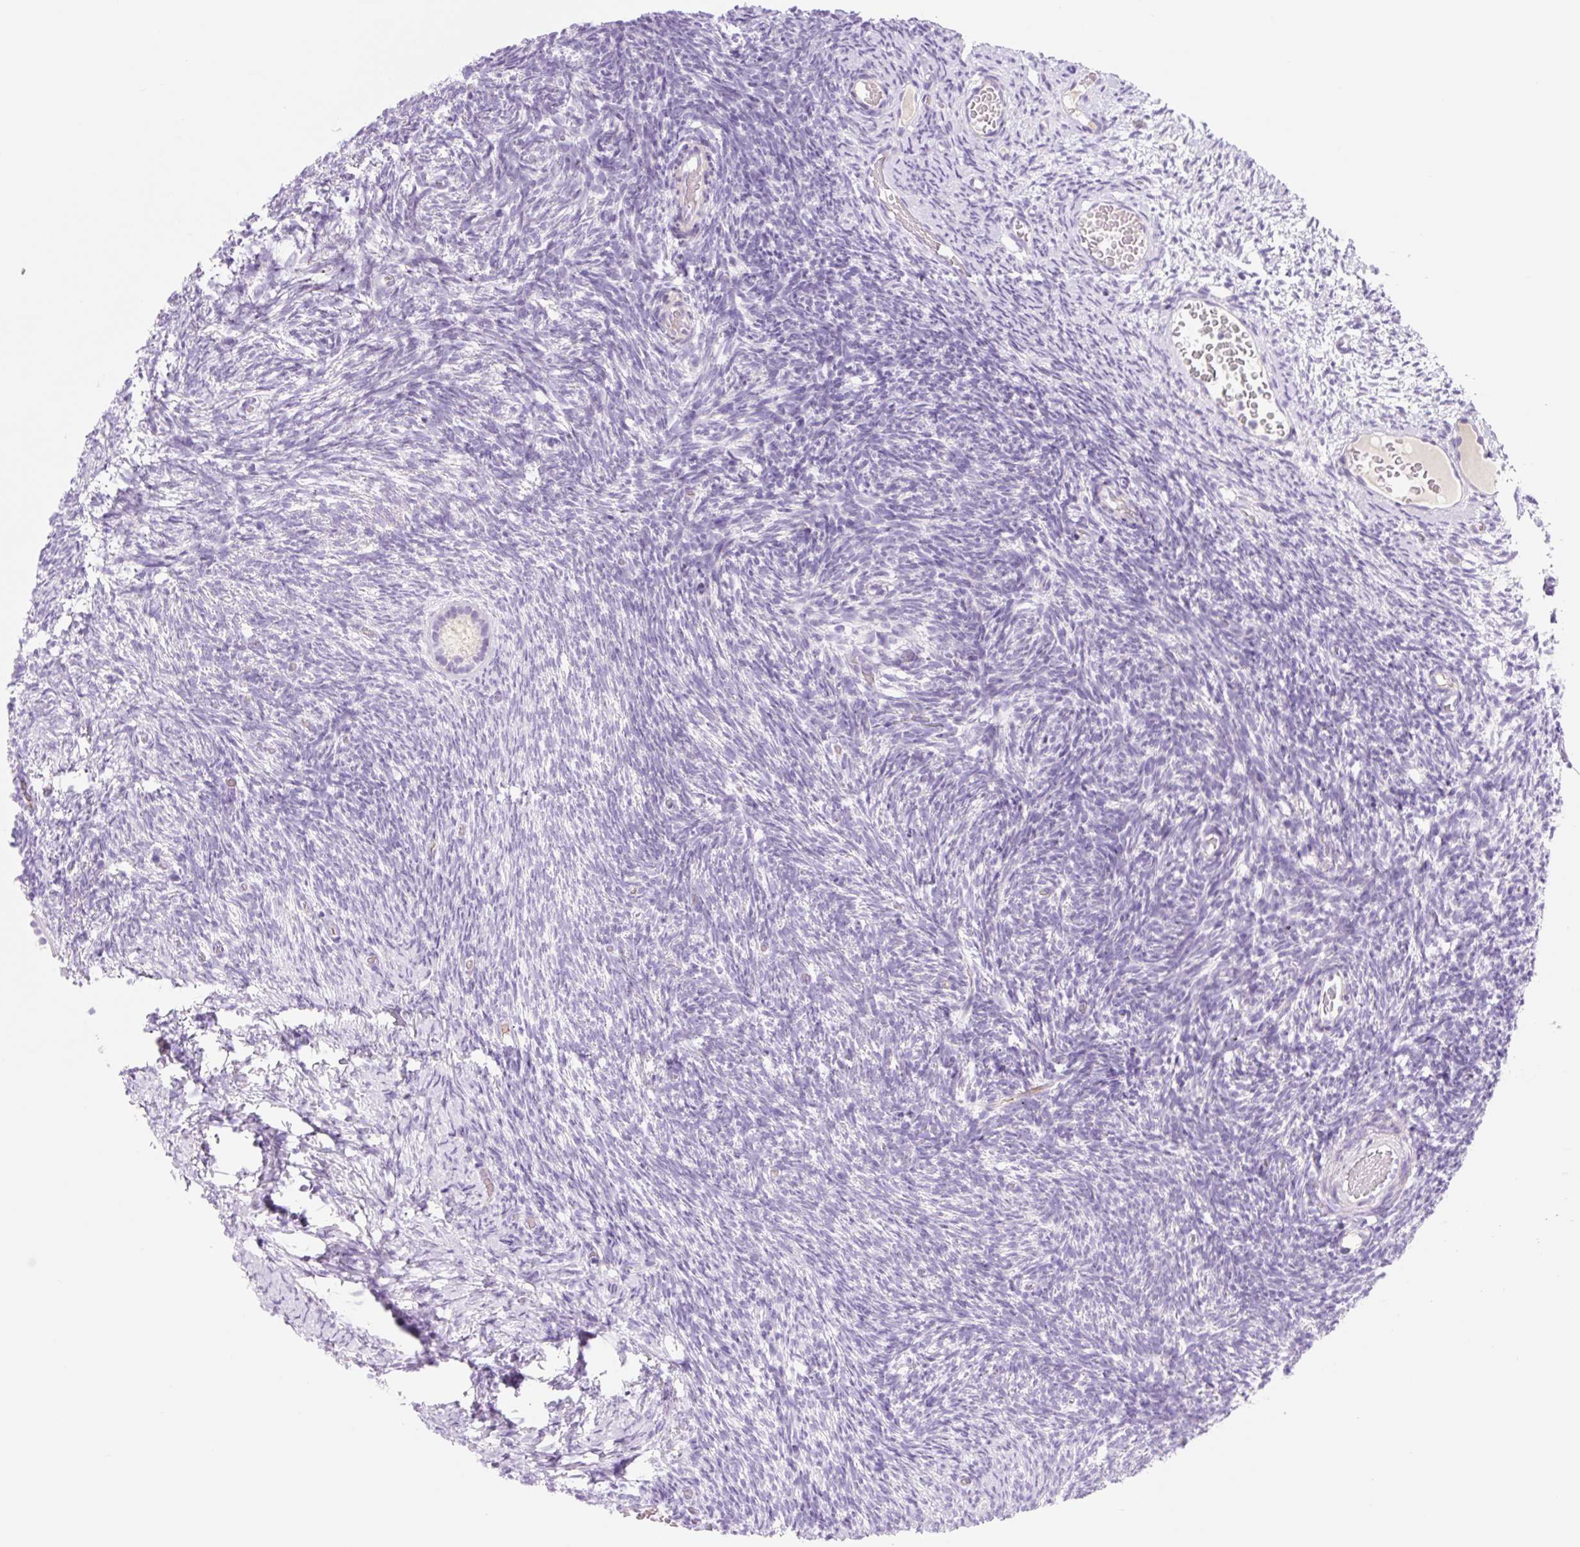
{"staining": {"intensity": "strong", "quantity": "25%-75%", "location": "cytoplasmic/membranous"}, "tissue": "ovary", "cell_type": "Follicle cells", "image_type": "normal", "snomed": [{"axis": "morphology", "description": "Normal tissue, NOS"}, {"axis": "topography", "description": "Ovary"}], "caption": "Protein staining of normal ovary displays strong cytoplasmic/membranous expression in approximately 25%-75% of follicle cells.", "gene": "ZNF121", "patient": {"sex": "female", "age": 39}}